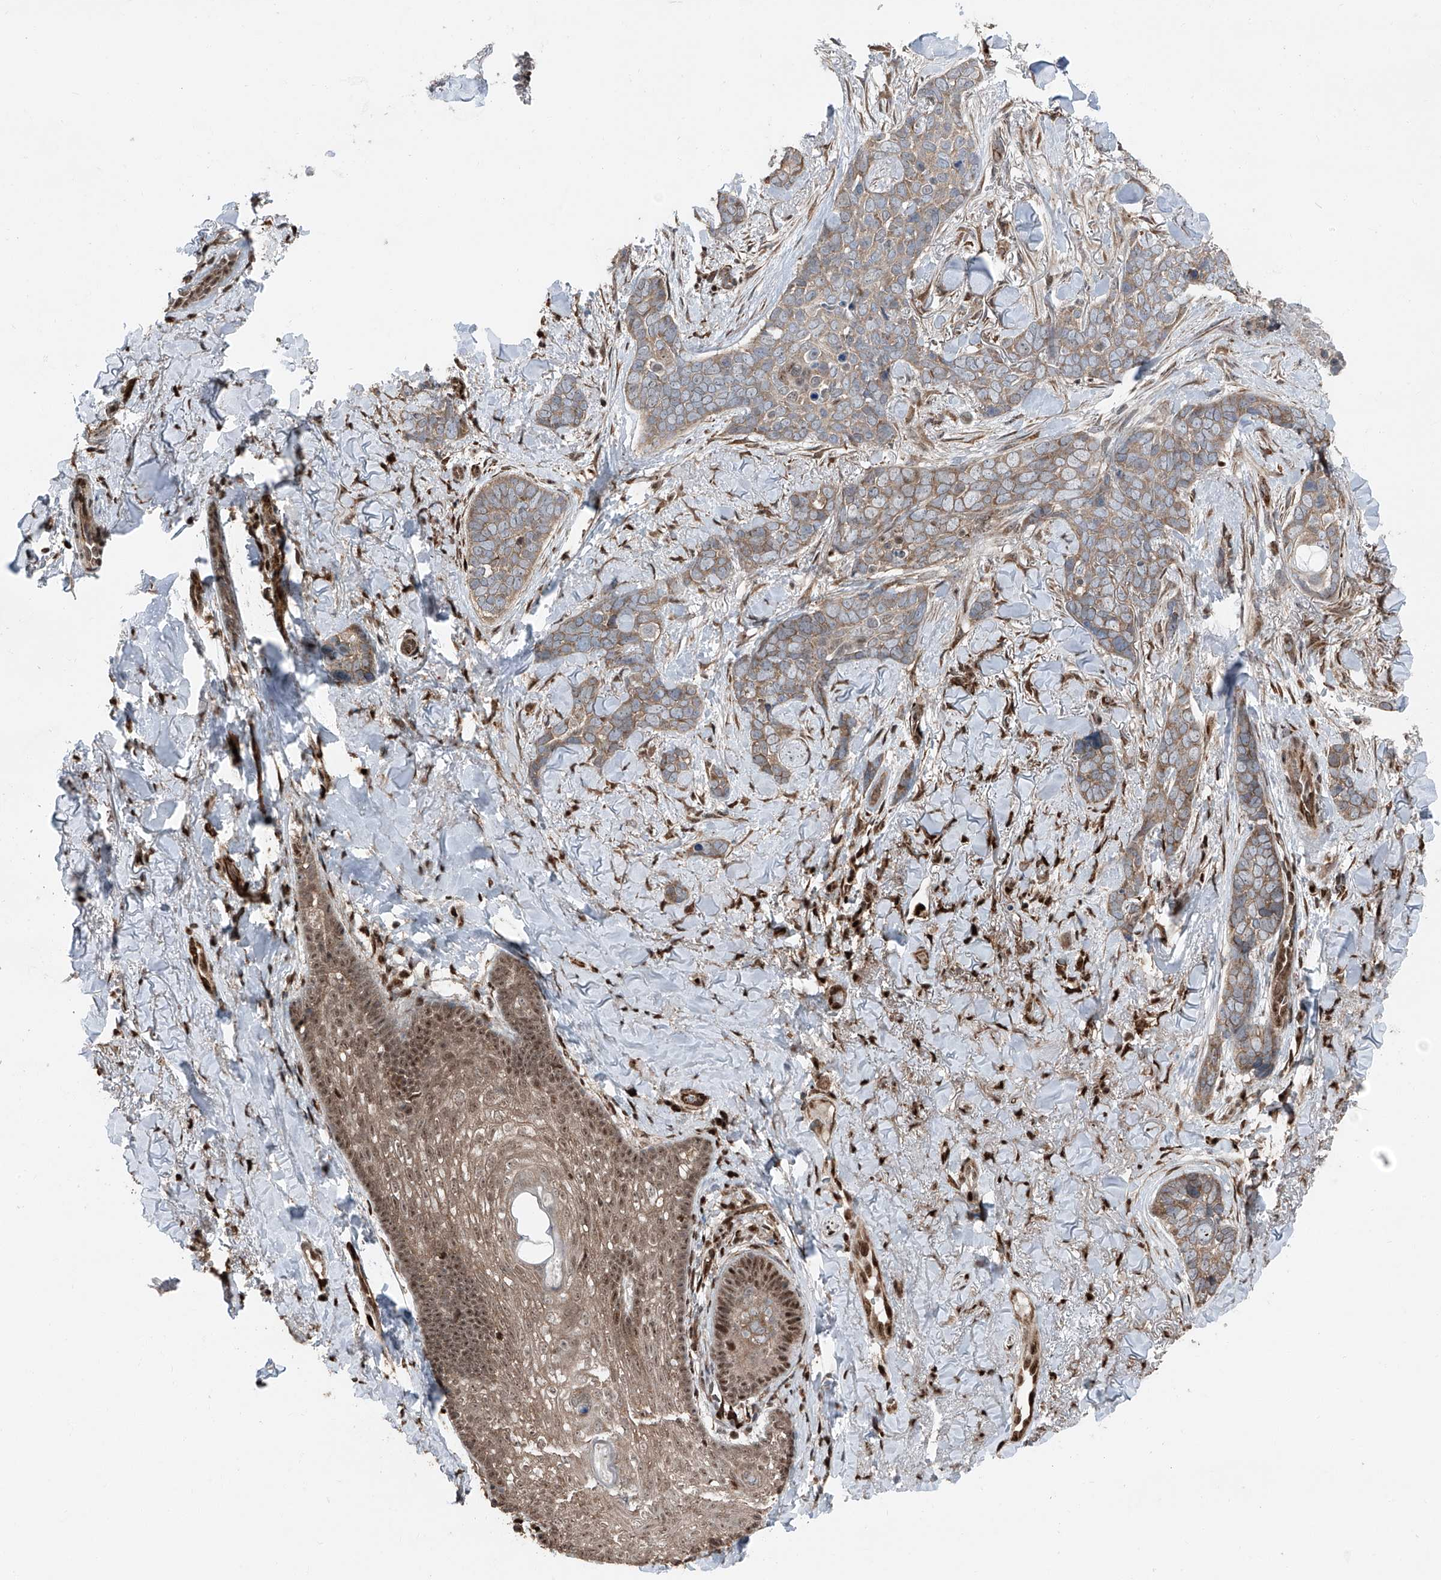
{"staining": {"intensity": "moderate", "quantity": ">75%", "location": "cytoplasmic/membranous"}, "tissue": "skin cancer", "cell_type": "Tumor cells", "image_type": "cancer", "snomed": [{"axis": "morphology", "description": "Basal cell carcinoma"}, {"axis": "topography", "description": "Skin"}], "caption": "Brown immunohistochemical staining in human skin basal cell carcinoma demonstrates moderate cytoplasmic/membranous staining in about >75% of tumor cells.", "gene": "FKBP5", "patient": {"sex": "female", "age": 82}}